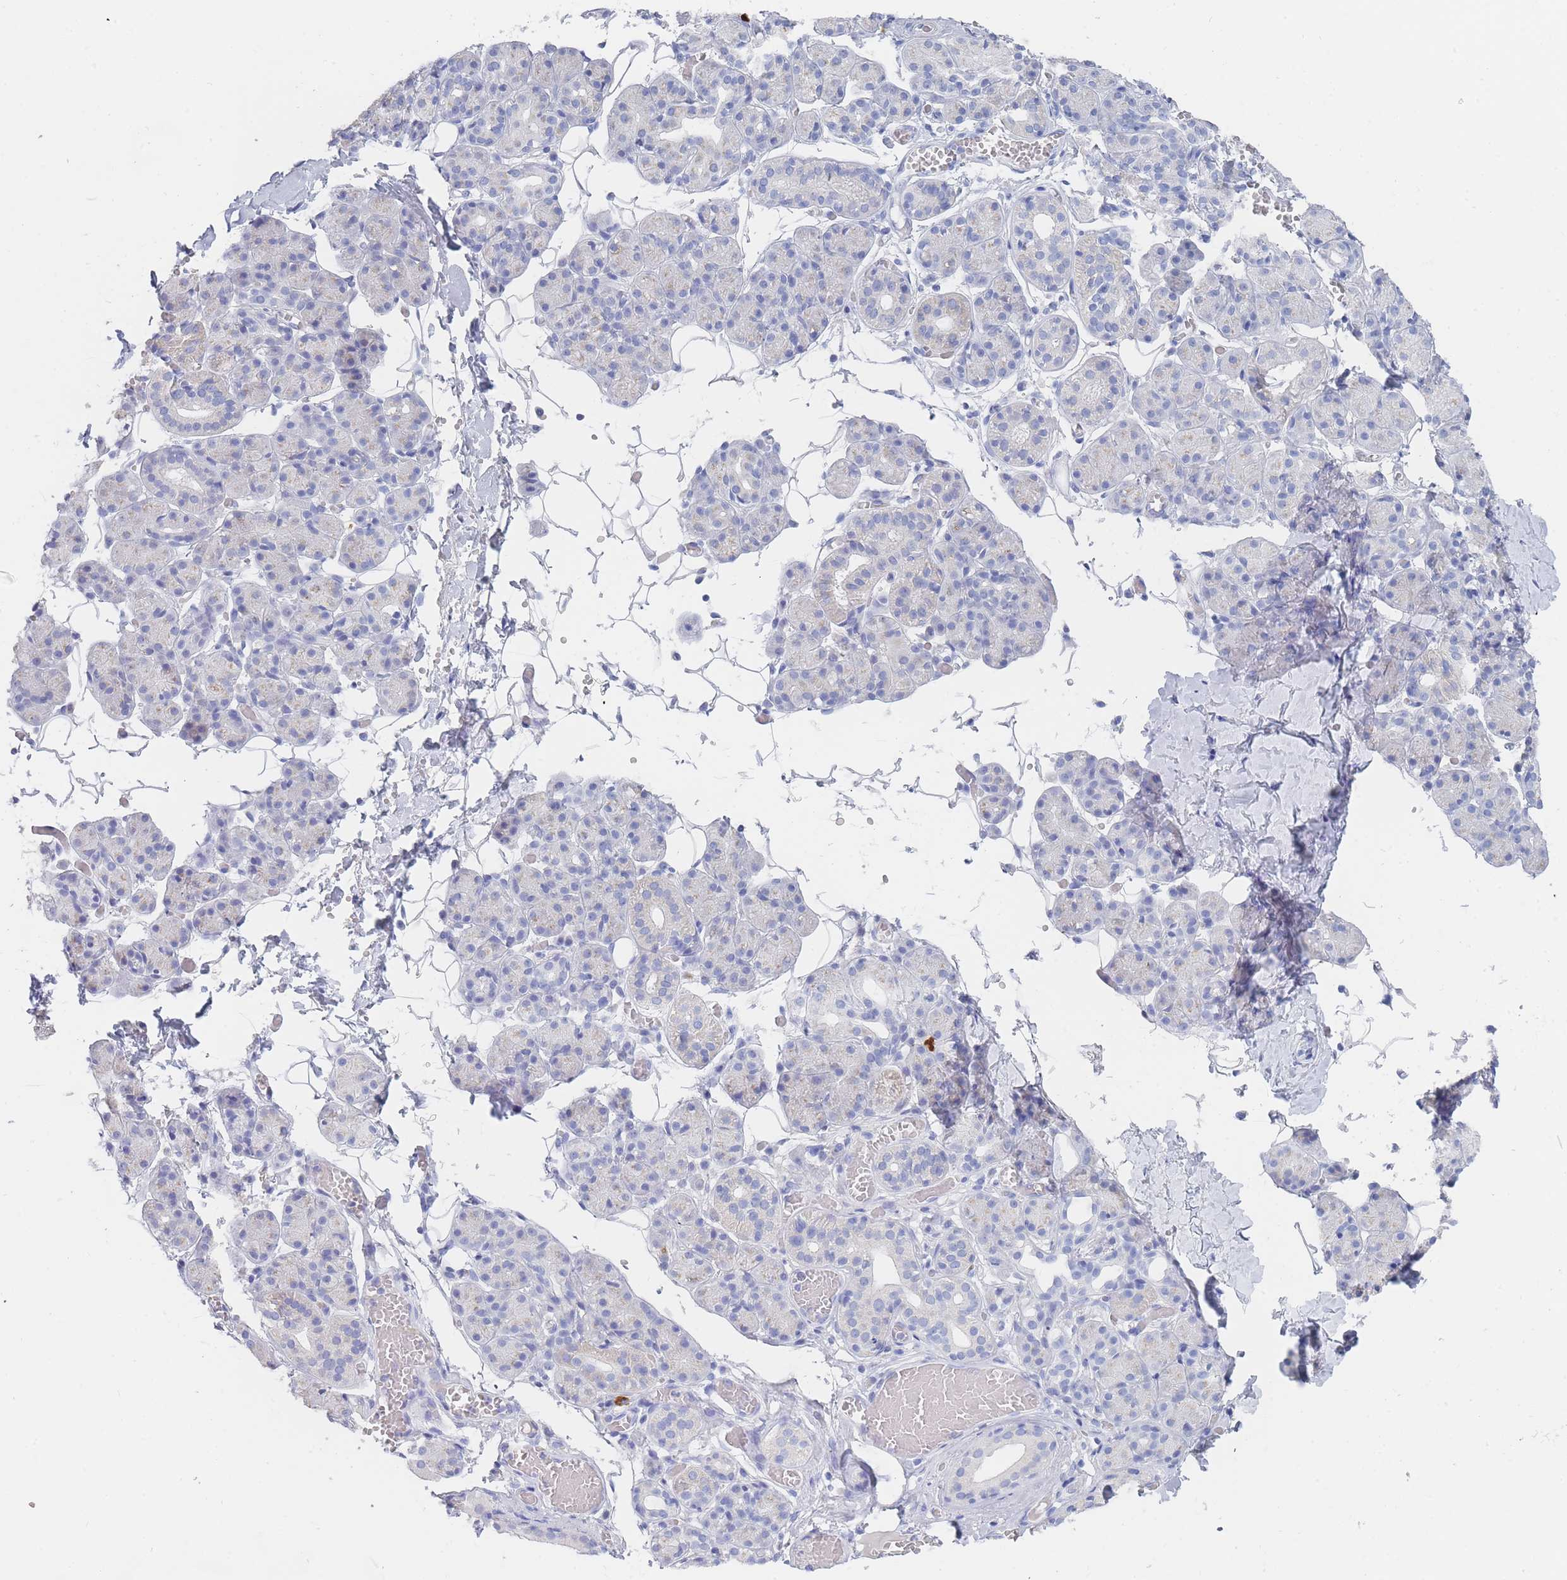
{"staining": {"intensity": "negative", "quantity": "none", "location": "none"}, "tissue": "salivary gland", "cell_type": "Glandular cells", "image_type": "normal", "snomed": [{"axis": "morphology", "description": "Normal tissue, NOS"}, {"axis": "topography", "description": "Salivary gland"}], "caption": "This is an immunohistochemistry (IHC) micrograph of normal human salivary gland. There is no expression in glandular cells.", "gene": "SLC25A35", "patient": {"sex": "male", "age": 63}}